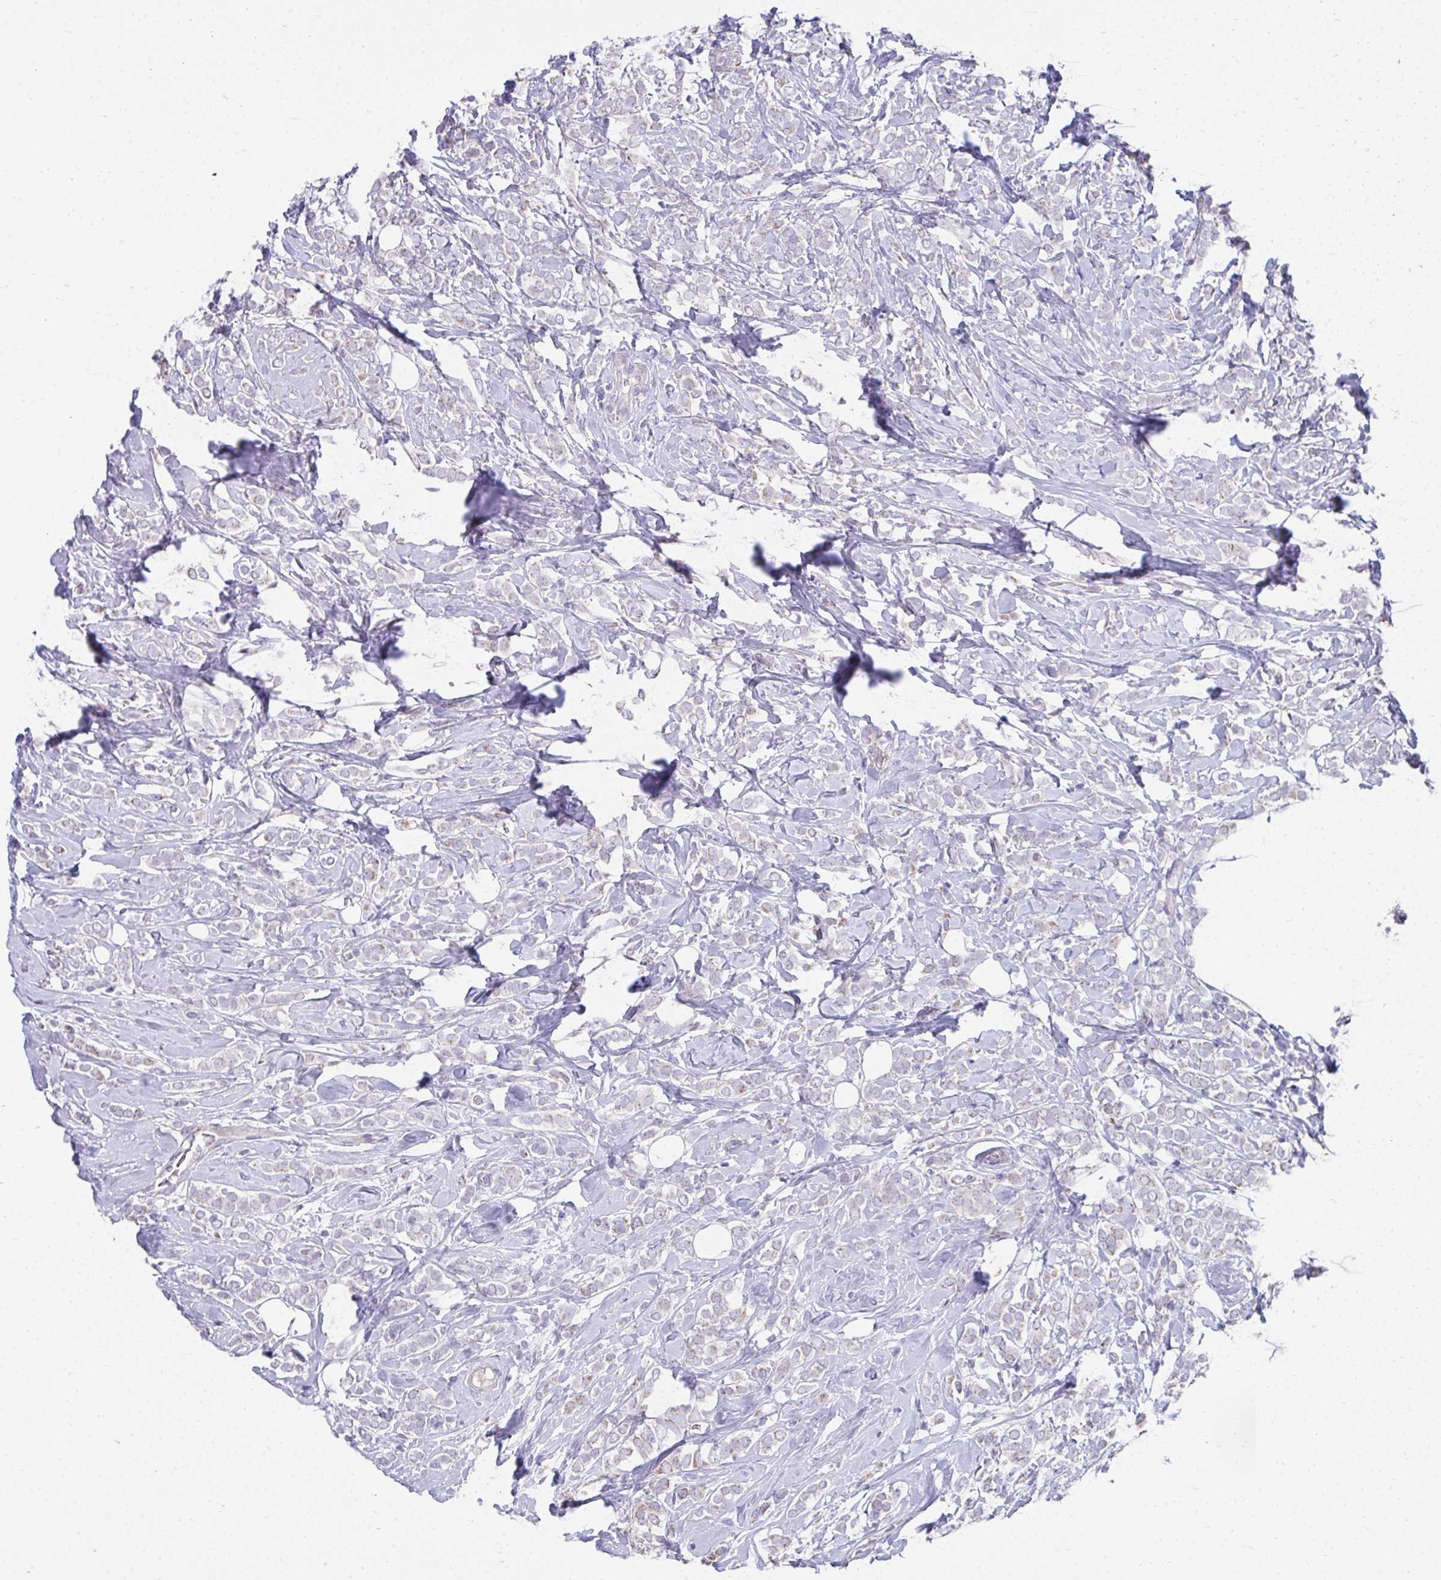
{"staining": {"intensity": "negative", "quantity": "none", "location": "none"}, "tissue": "breast cancer", "cell_type": "Tumor cells", "image_type": "cancer", "snomed": [{"axis": "morphology", "description": "Lobular carcinoma"}, {"axis": "topography", "description": "Breast"}], "caption": "Human breast cancer (lobular carcinoma) stained for a protein using immunohistochemistry (IHC) shows no staining in tumor cells.", "gene": "PRRG3", "patient": {"sex": "female", "age": 49}}